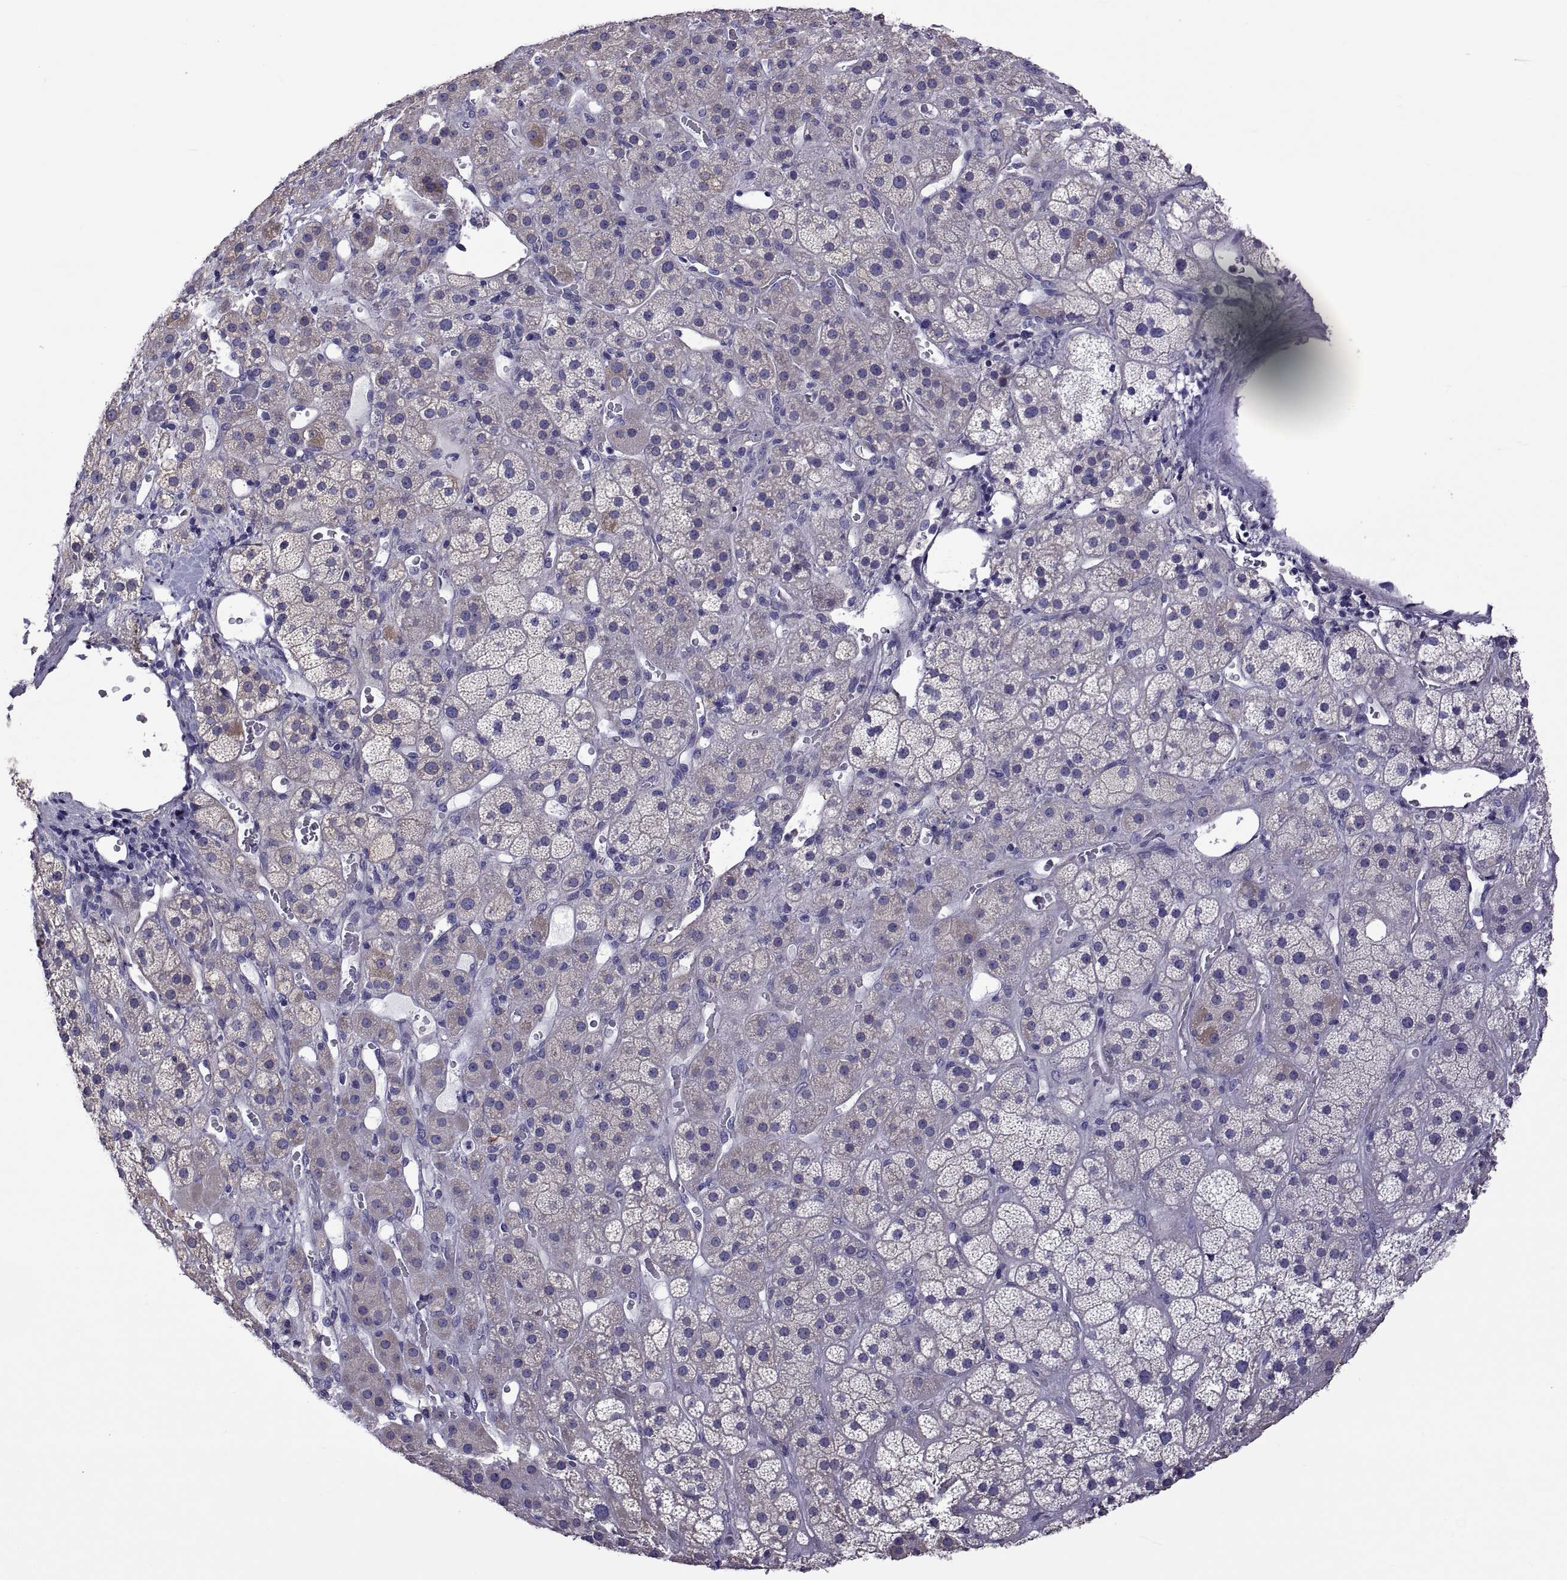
{"staining": {"intensity": "negative", "quantity": "none", "location": "none"}, "tissue": "adrenal gland", "cell_type": "Glandular cells", "image_type": "normal", "snomed": [{"axis": "morphology", "description": "Normal tissue, NOS"}, {"axis": "topography", "description": "Adrenal gland"}], "caption": "This is an immunohistochemistry micrograph of normal human adrenal gland. There is no expression in glandular cells.", "gene": "TMC3", "patient": {"sex": "male", "age": 57}}